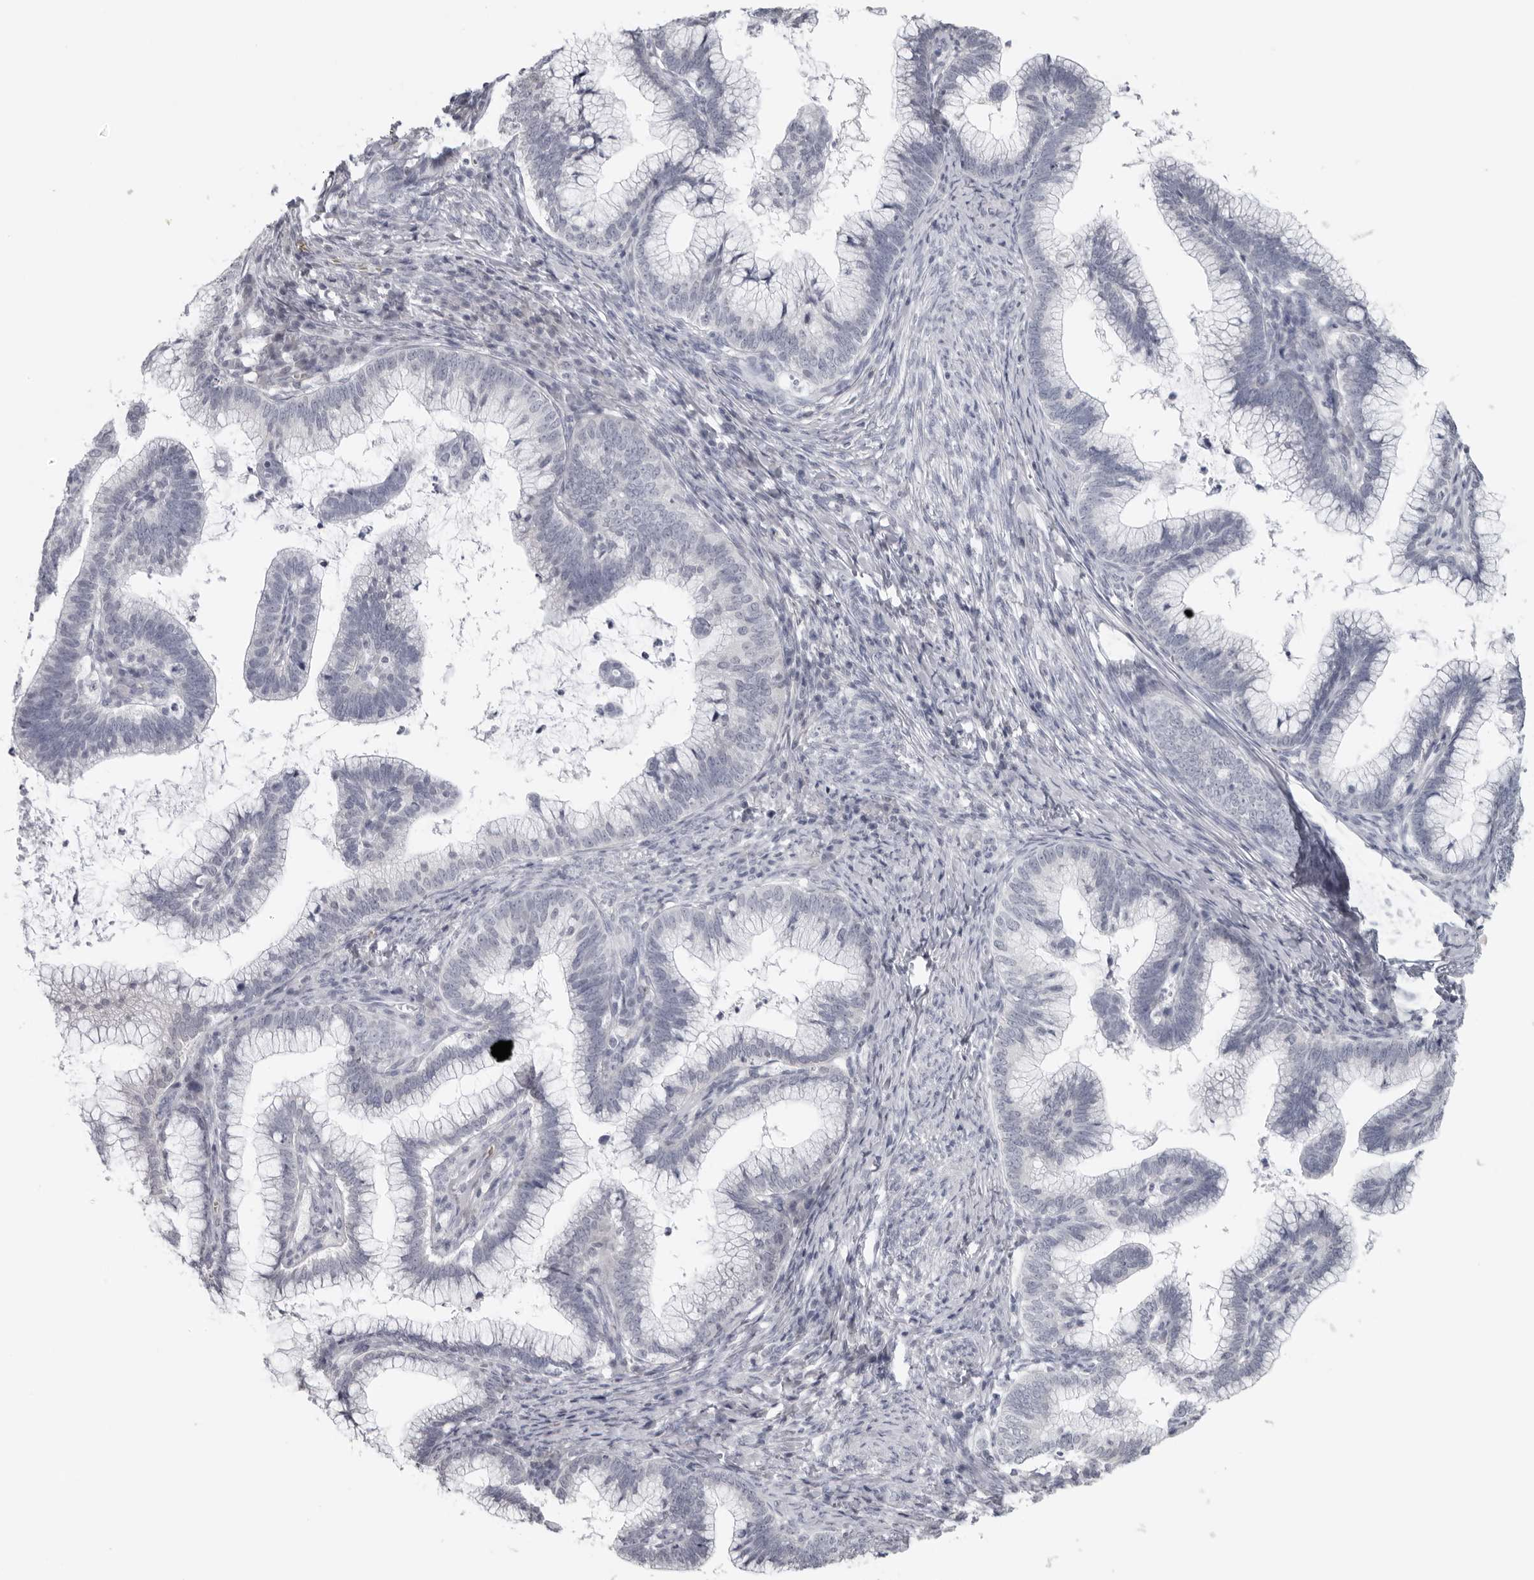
{"staining": {"intensity": "negative", "quantity": "none", "location": "none"}, "tissue": "cervical cancer", "cell_type": "Tumor cells", "image_type": "cancer", "snomed": [{"axis": "morphology", "description": "Adenocarcinoma, NOS"}, {"axis": "topography", "description": "Cervix"}], "caption": "There is no significant staining in tumor cells of cervical adenocarcinoma.", "gene": "EPB41", "patient": {"sex": "female", "age": 36}}